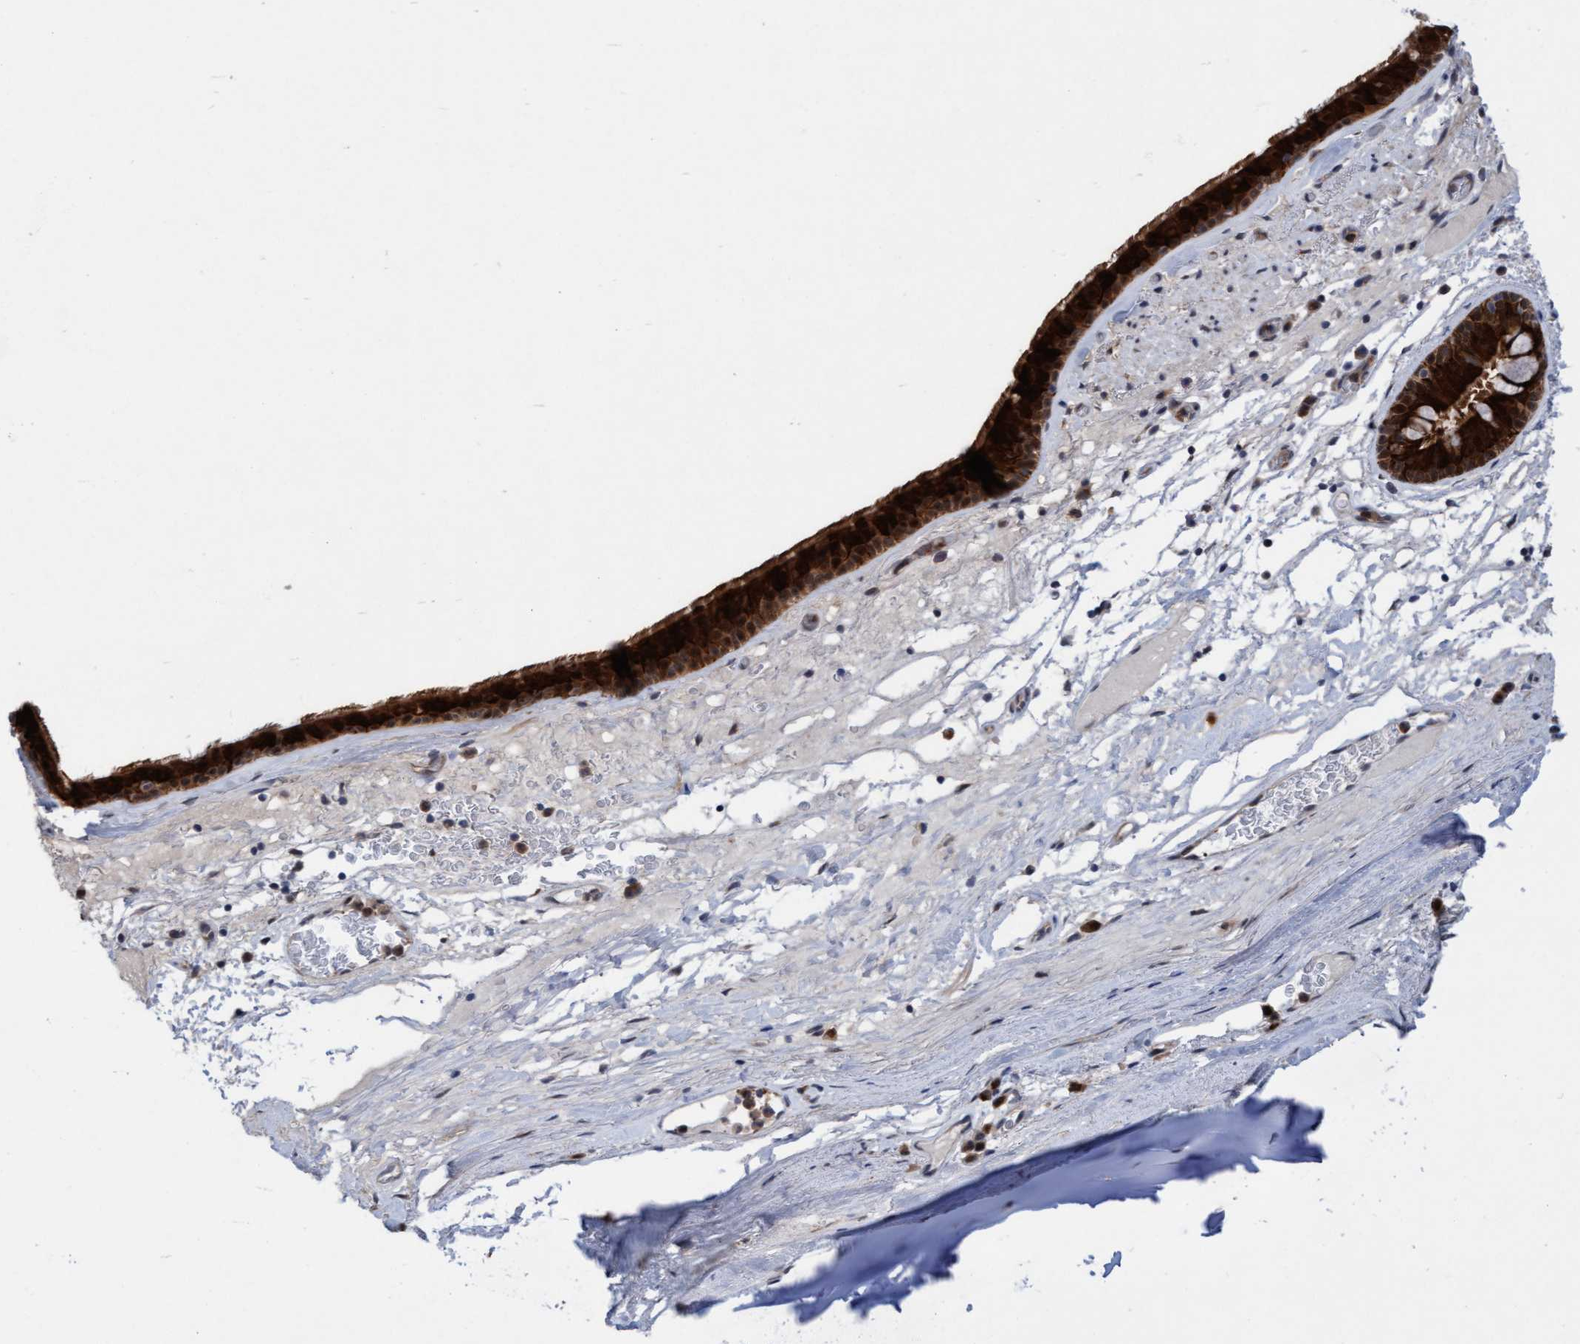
{"staining": {"intensity": "strong", "quantity": ">75%", "location": "cytoplasmic/membranous,nuclear"}, "tissue": "bronchus", "cell_type": "Respiratory epithelial cells", "image_type": "normal", "snomed": [{"axis": "morphology", "description": "Normal tissue, NOS"}, {"axis": "topography", "description": "Cartilage tissue"}], "caption": "Protein expression analysis of normal bronchus exhibits strong cytoplasmic/membranous,nuclear positivity in about >75% of respiratory epithelial cells.", "gene": "RAP1GAP2", "patient": {"sex": "female", "age": 63}}